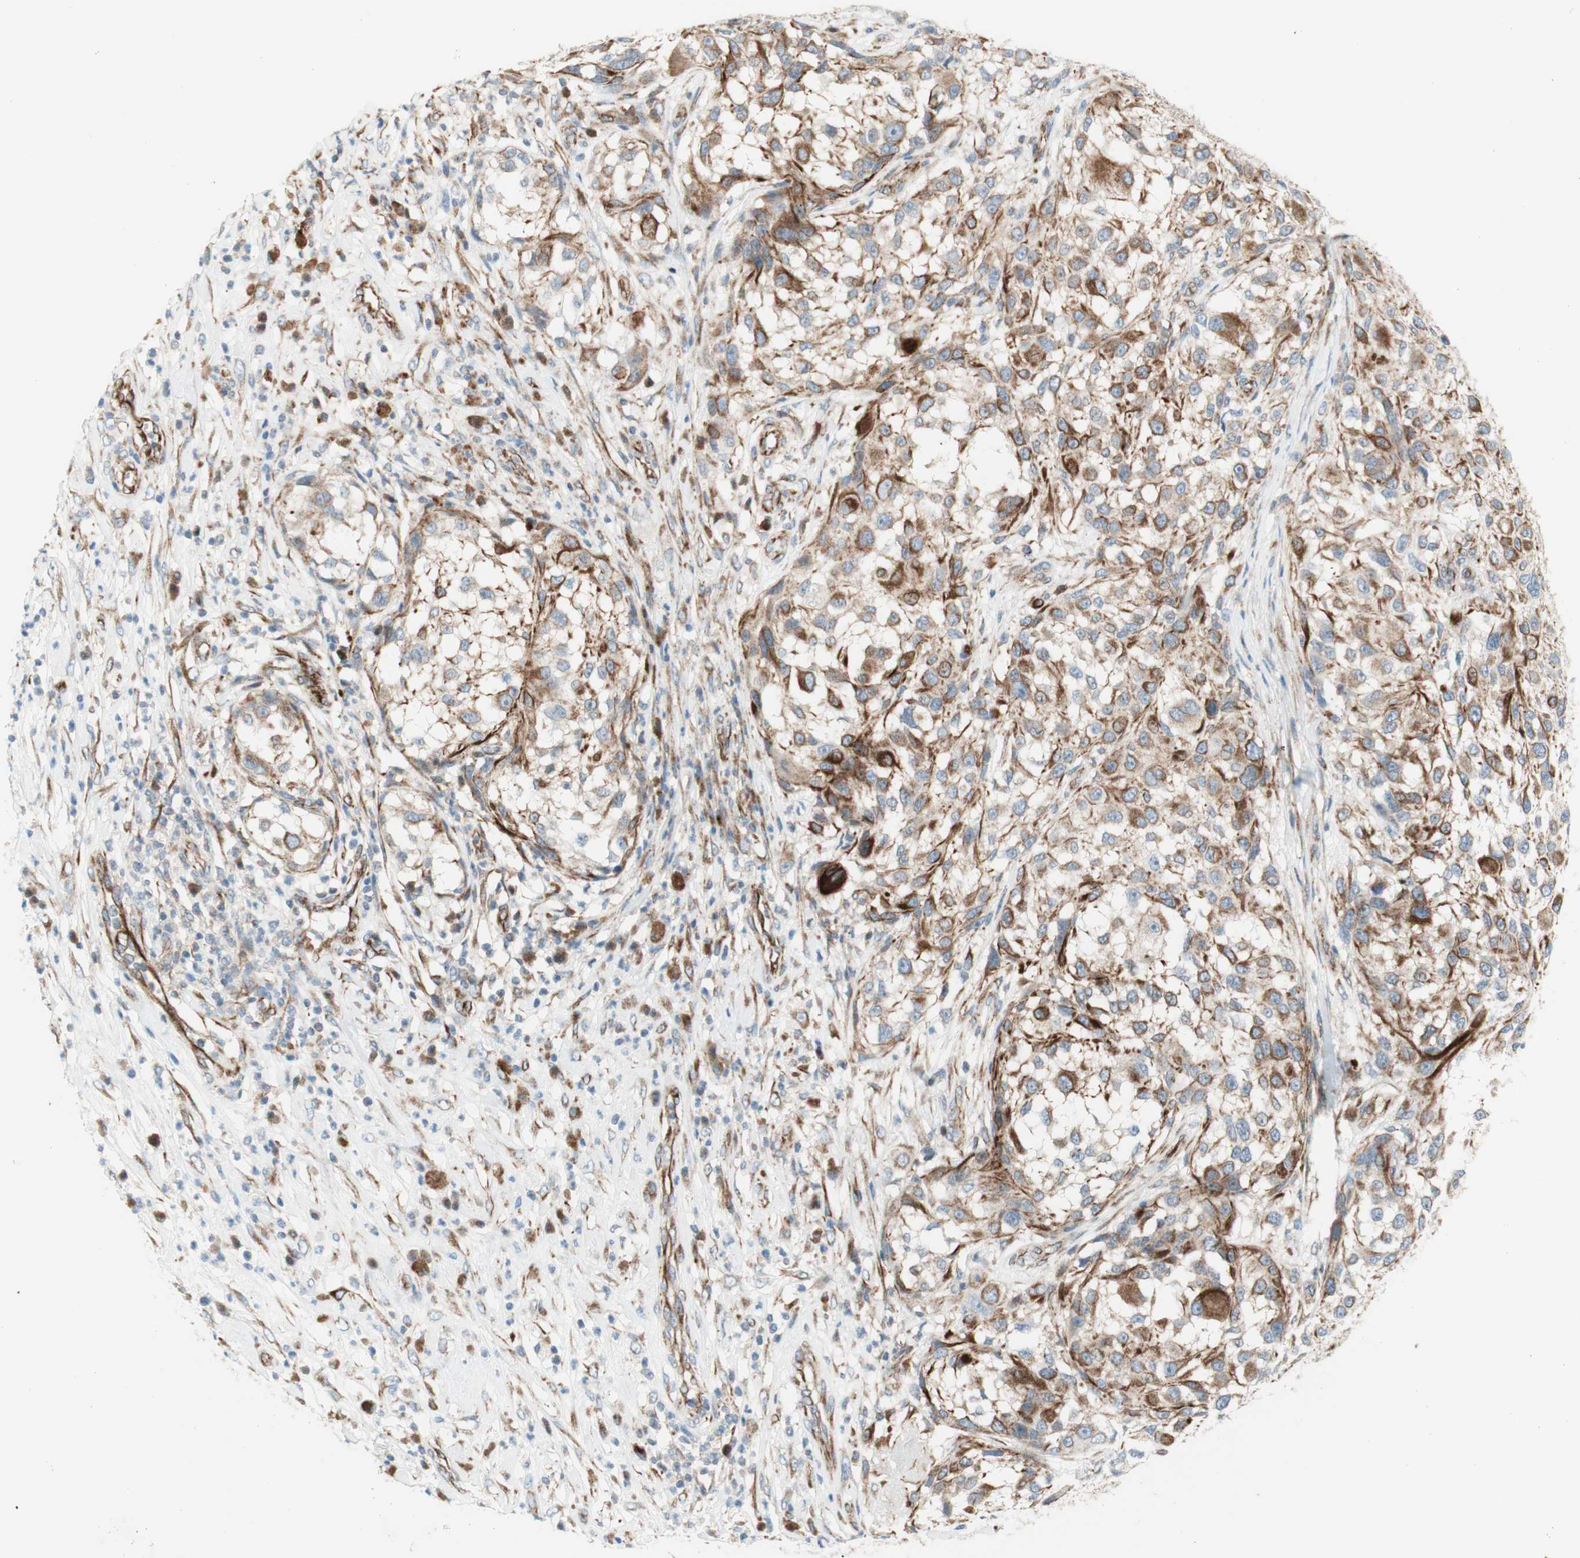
{"staining": {"intensity": "moderate", "quantity": ">75%", "location": "cytoplasmic/membranous"}, "tissue": "melanoma", "cell_type": "Tumor cells", "image_type": "cancer", "snomed": [{"axis": "morphology", "description": "Necrosis, NOS"}, {"axis": "morphology", "description": "Malignant melanoma, NOS"}, {"axis": "topography", "description": "Skin"}], "caption": "Protein staining of melanoma tissue reveals moderate cytoplasmic/membranous staining in about >75% of tumor cells.", "gene": "POU2AF1", "patient": {"sex": "female", "age": 87}}